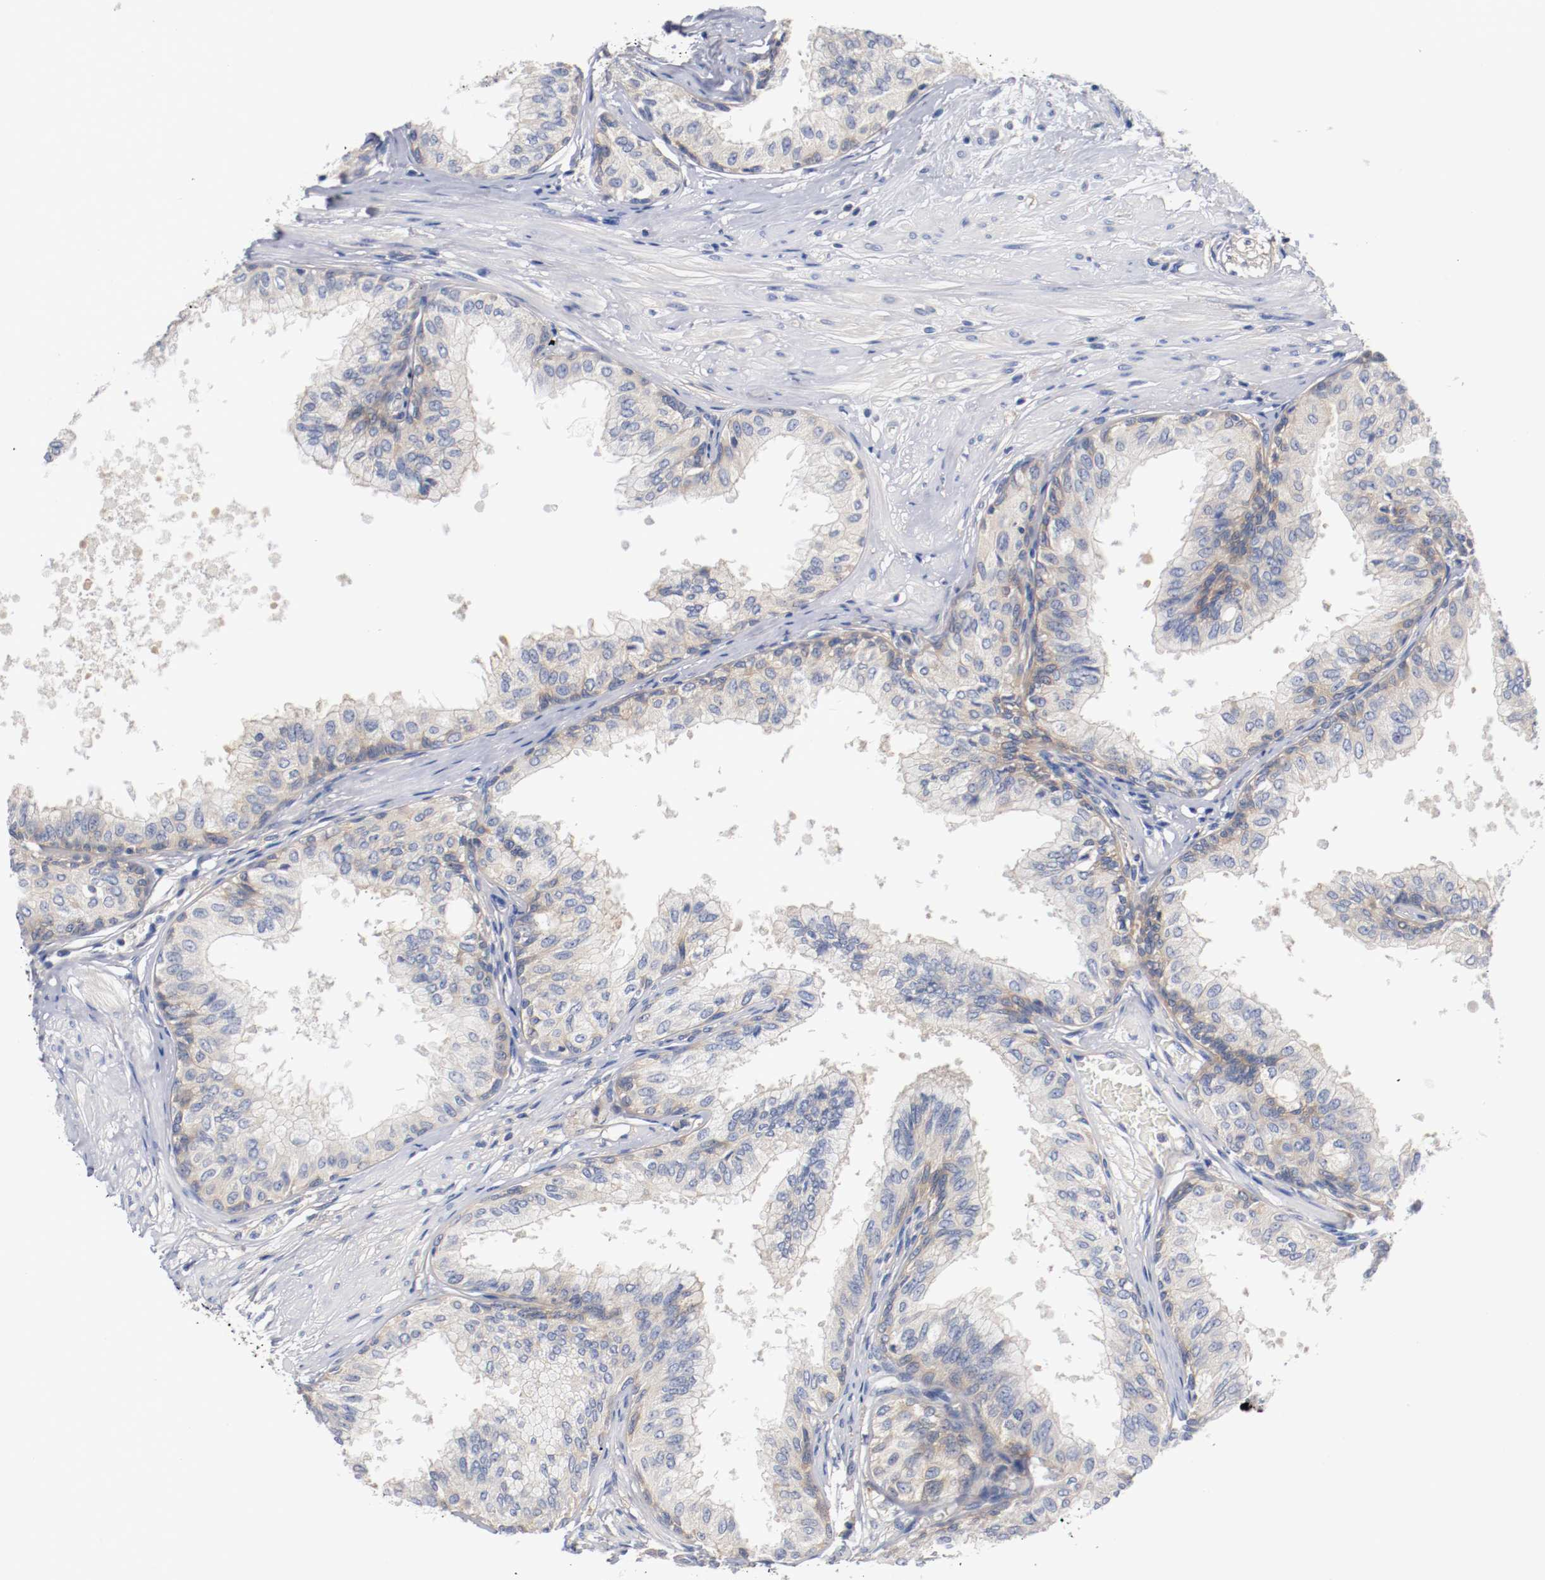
{"staining": {"intensity": "weak", "quantity": ">75%", "location": "cytoplasmic/membranous"}, "tissue": "prostate", "cell_type": "Glandular cells", "image_type": "normal", "snomed": [{"axis": "morphology", "description": "Normal tissue, NOS"}, {"axis": "topography", "description": "Prostate"}, {"axis": "topography", "description": "Seminal veicle"}], "caption": "A micrograph showing weak cytoplasmic/membranous positivity in approximately >75% of glandular cells in benign prostate, as visualized by brown immunohistochemical staining.", "gene": "HGS", "patient": {"sex": "male", "age": 60}}